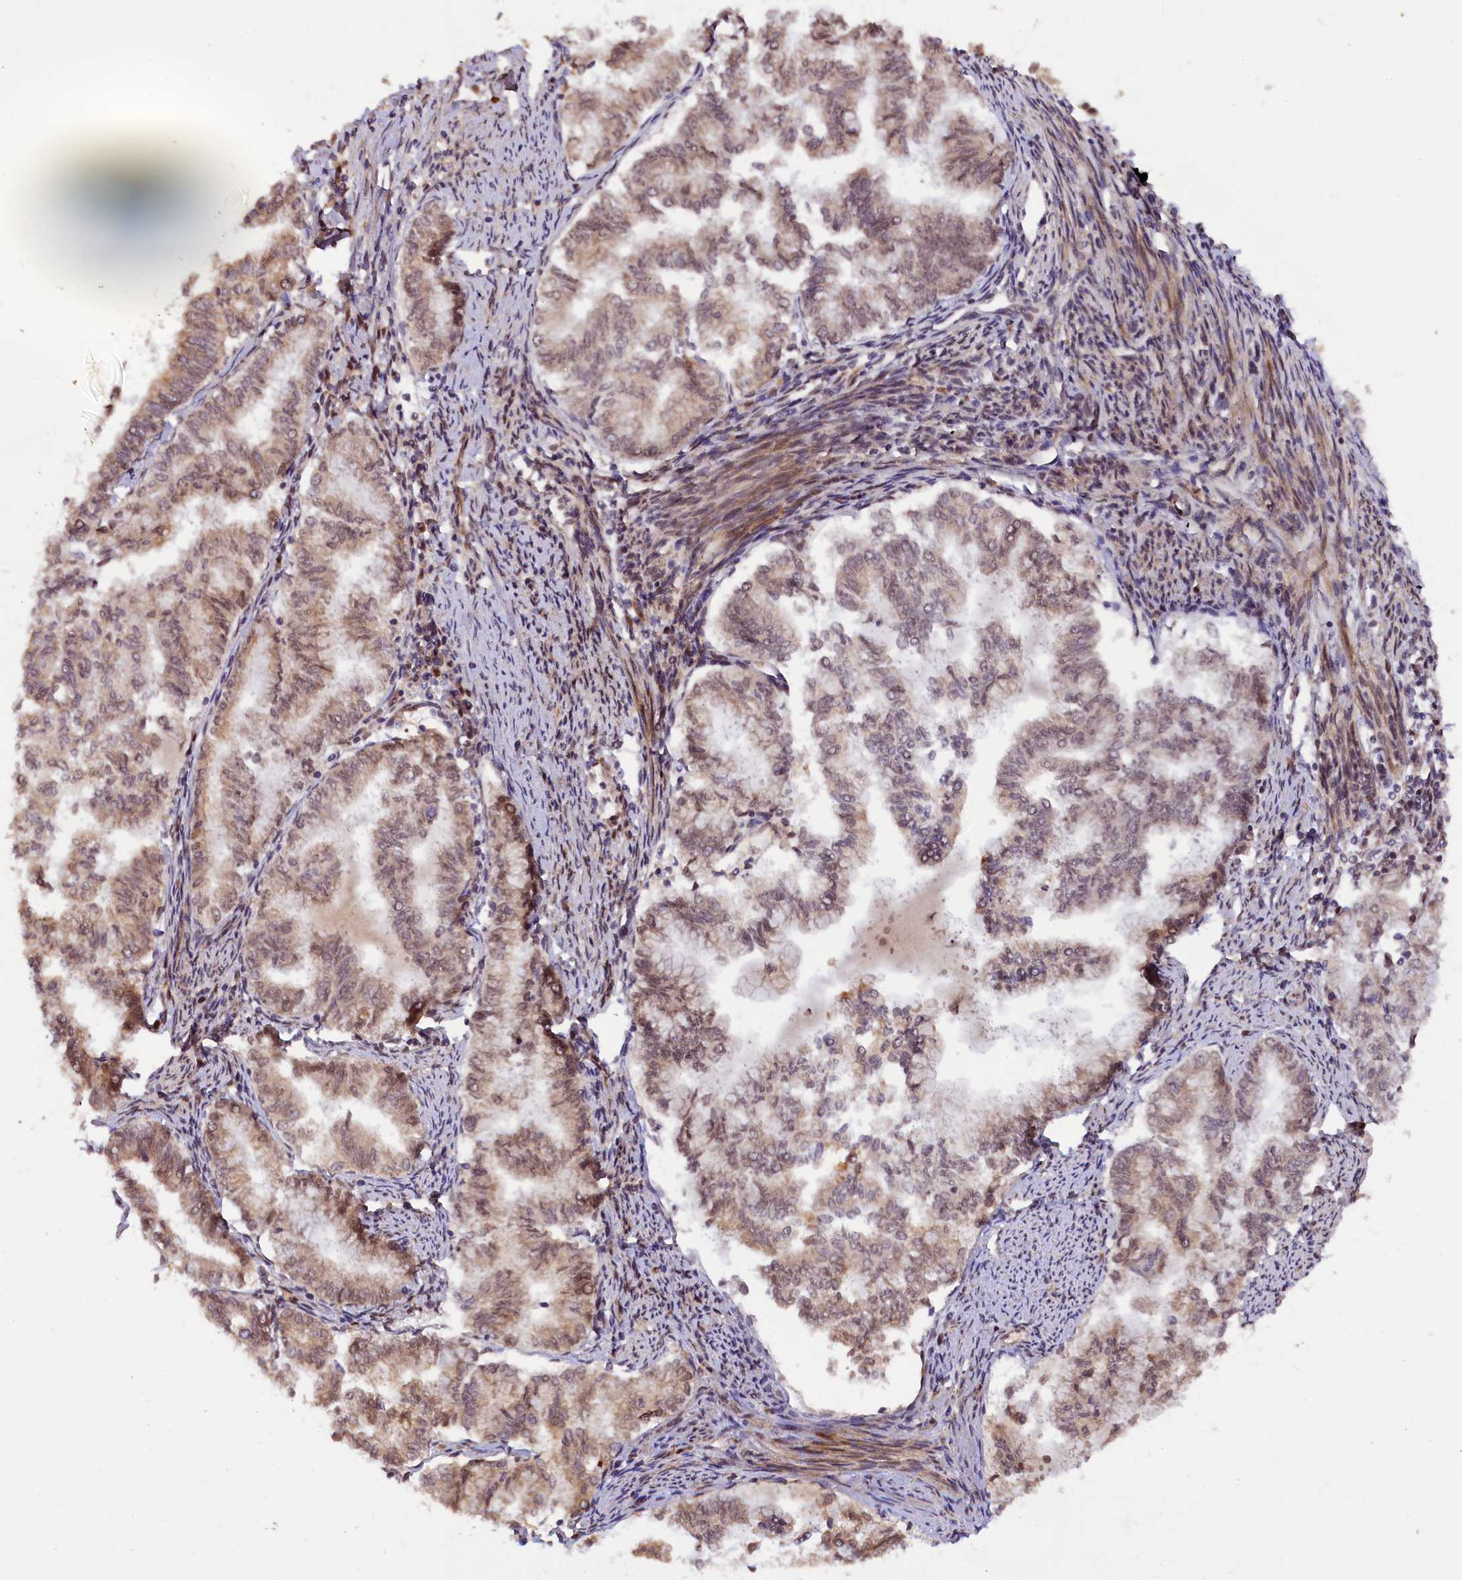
{"staining": {"intensity": "weak", "quantity": ">75%", "location": "cytoplasmic/membranous,nuclear"}, "tissue": "endometrial cancer", "cell_type": "Tumor cells", "image_type": "cancer", "snomed": [{"axis": "morphology", "description": "Adenocarcinoma, NOS"}, {"axis": "topography", "description": "Endometrium"}], "caption": "Immunohistochemistry (IHC) of endometrial cancer shows low levels of weak cytoplasmic/membranous and nuclear expression in approximately >75% of tumor cells.", "gene": "ZNF480", "patient": {"sex": "female", "age": 79}}